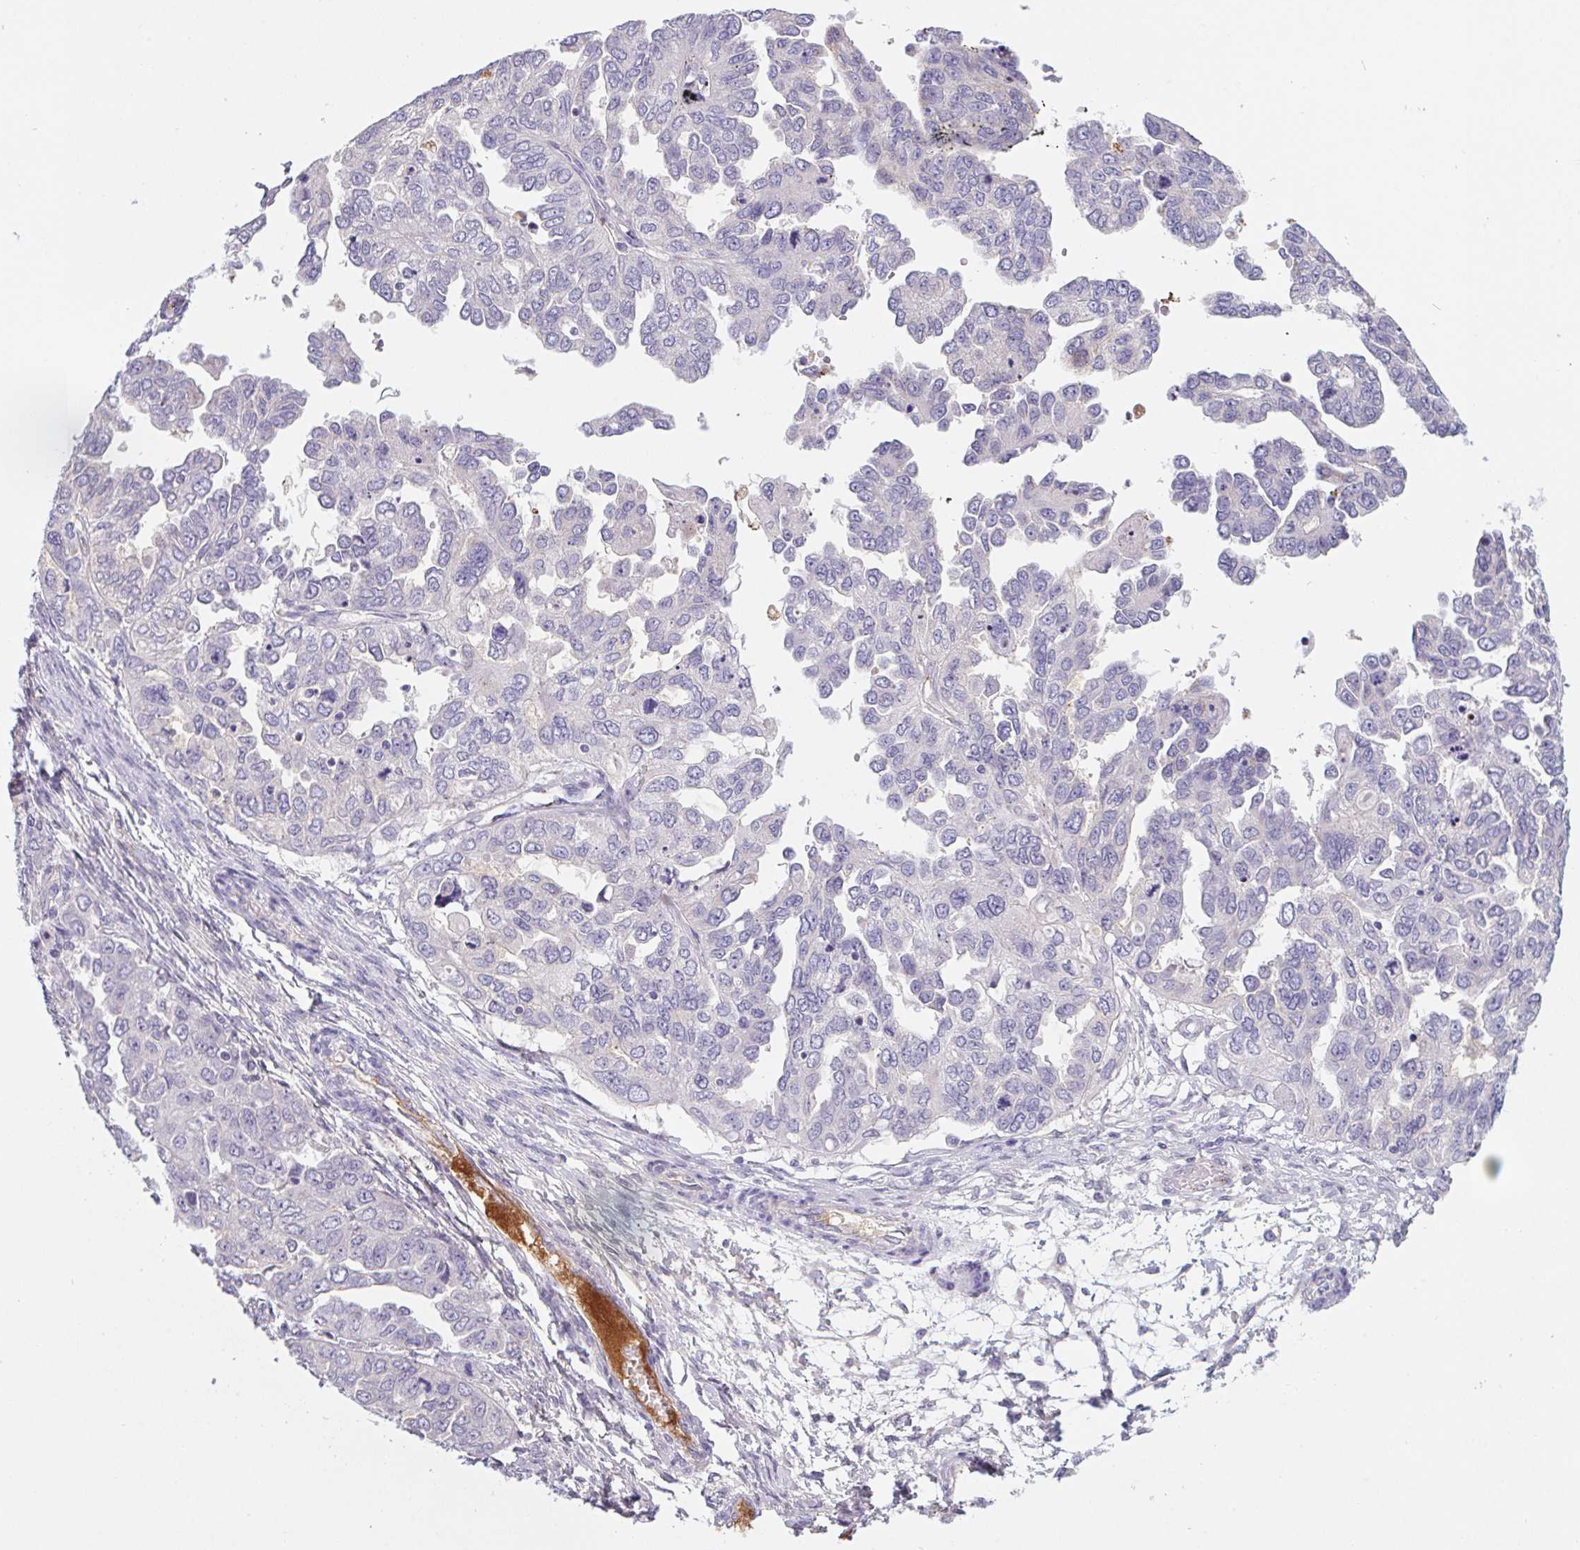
{"staining": {"intensity": "negative", "quantity": "none", "location": "none"}, "tissue": "ovarian cancer", "cell_type": "Tumor cells", "image_type": "cancer", "snomed": [{"axis": "morphology", "description": "Cystadenocarcinoma, serous, NOS"}, {"axis": "topography", "description": "Ovary"}], "caption": "Tumor cells are negative for protein expression in human ovarian cancer (serous cystadenocarcinoma).", "gene": "LPA", "patient": {"sex": "female", "age": 53}}